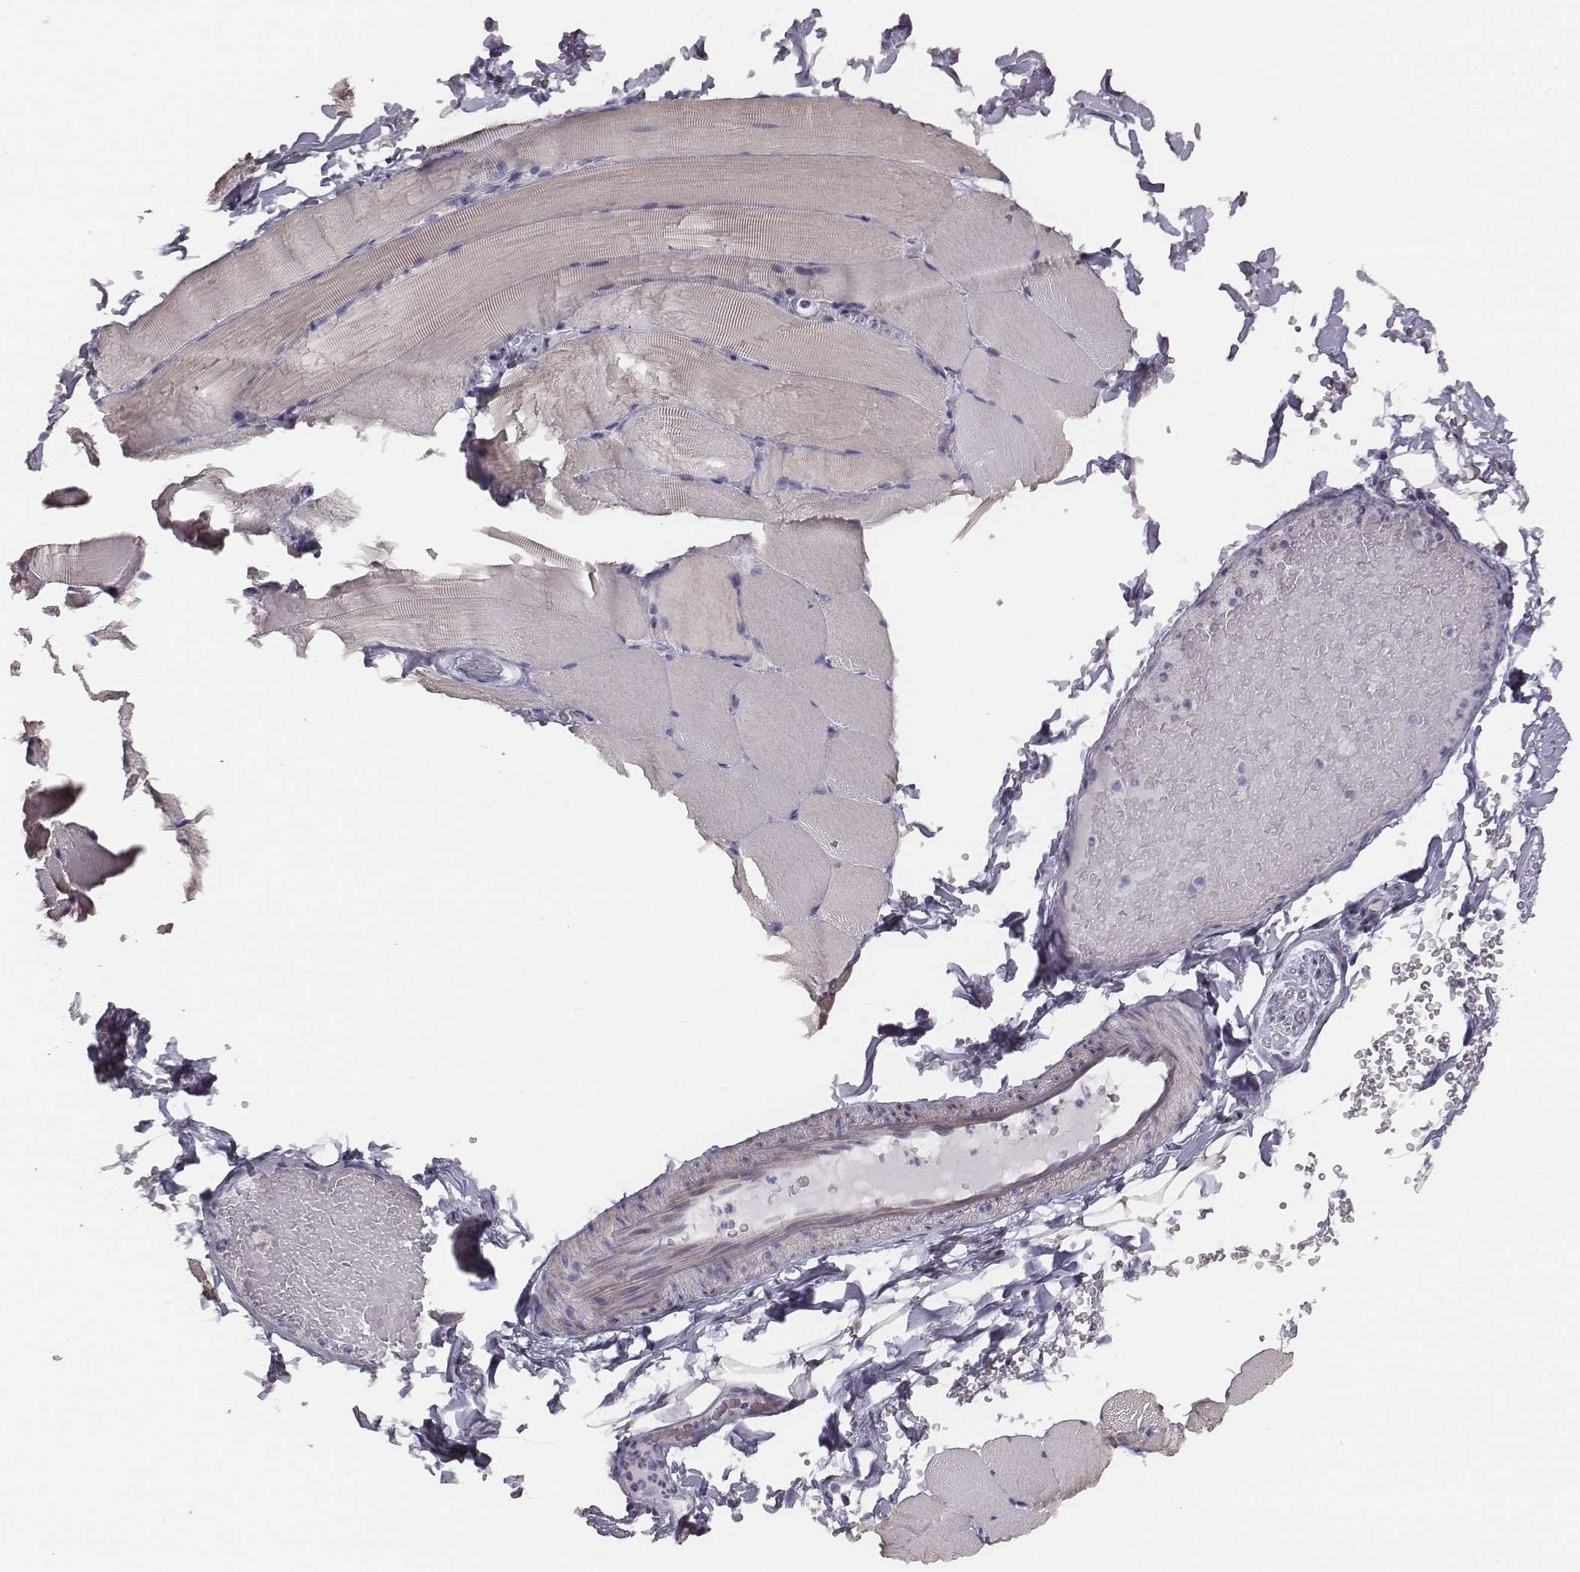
{"staining": {"intensity": "moderate", "quantity": "<25%", "location": "cytoplasmic/membranous"}, "tissue": "skeletal muscle", "cell_type": "Myocytes", "image_type": "normal", "snomed": [{"axis": "morphology", "description": "Normal tissue, NOS"}, {"axis": "topography", "description": "Skeletal muscle"}], "caption": "Immunohistochemistry staining of unremarkable skeletal muscle, which exhibits low levels of moderate cytoplasmic/membranous staining in about <25% of myocytes indicating moderate cytoplasmic/membranous protein staining. The staining was performed using DAB (brown) for protein detection and nuclei were counterstained in hematoxylin (blue).", "gene": "PRKCZ", "patient": {"sex": "female", "age": 37}}